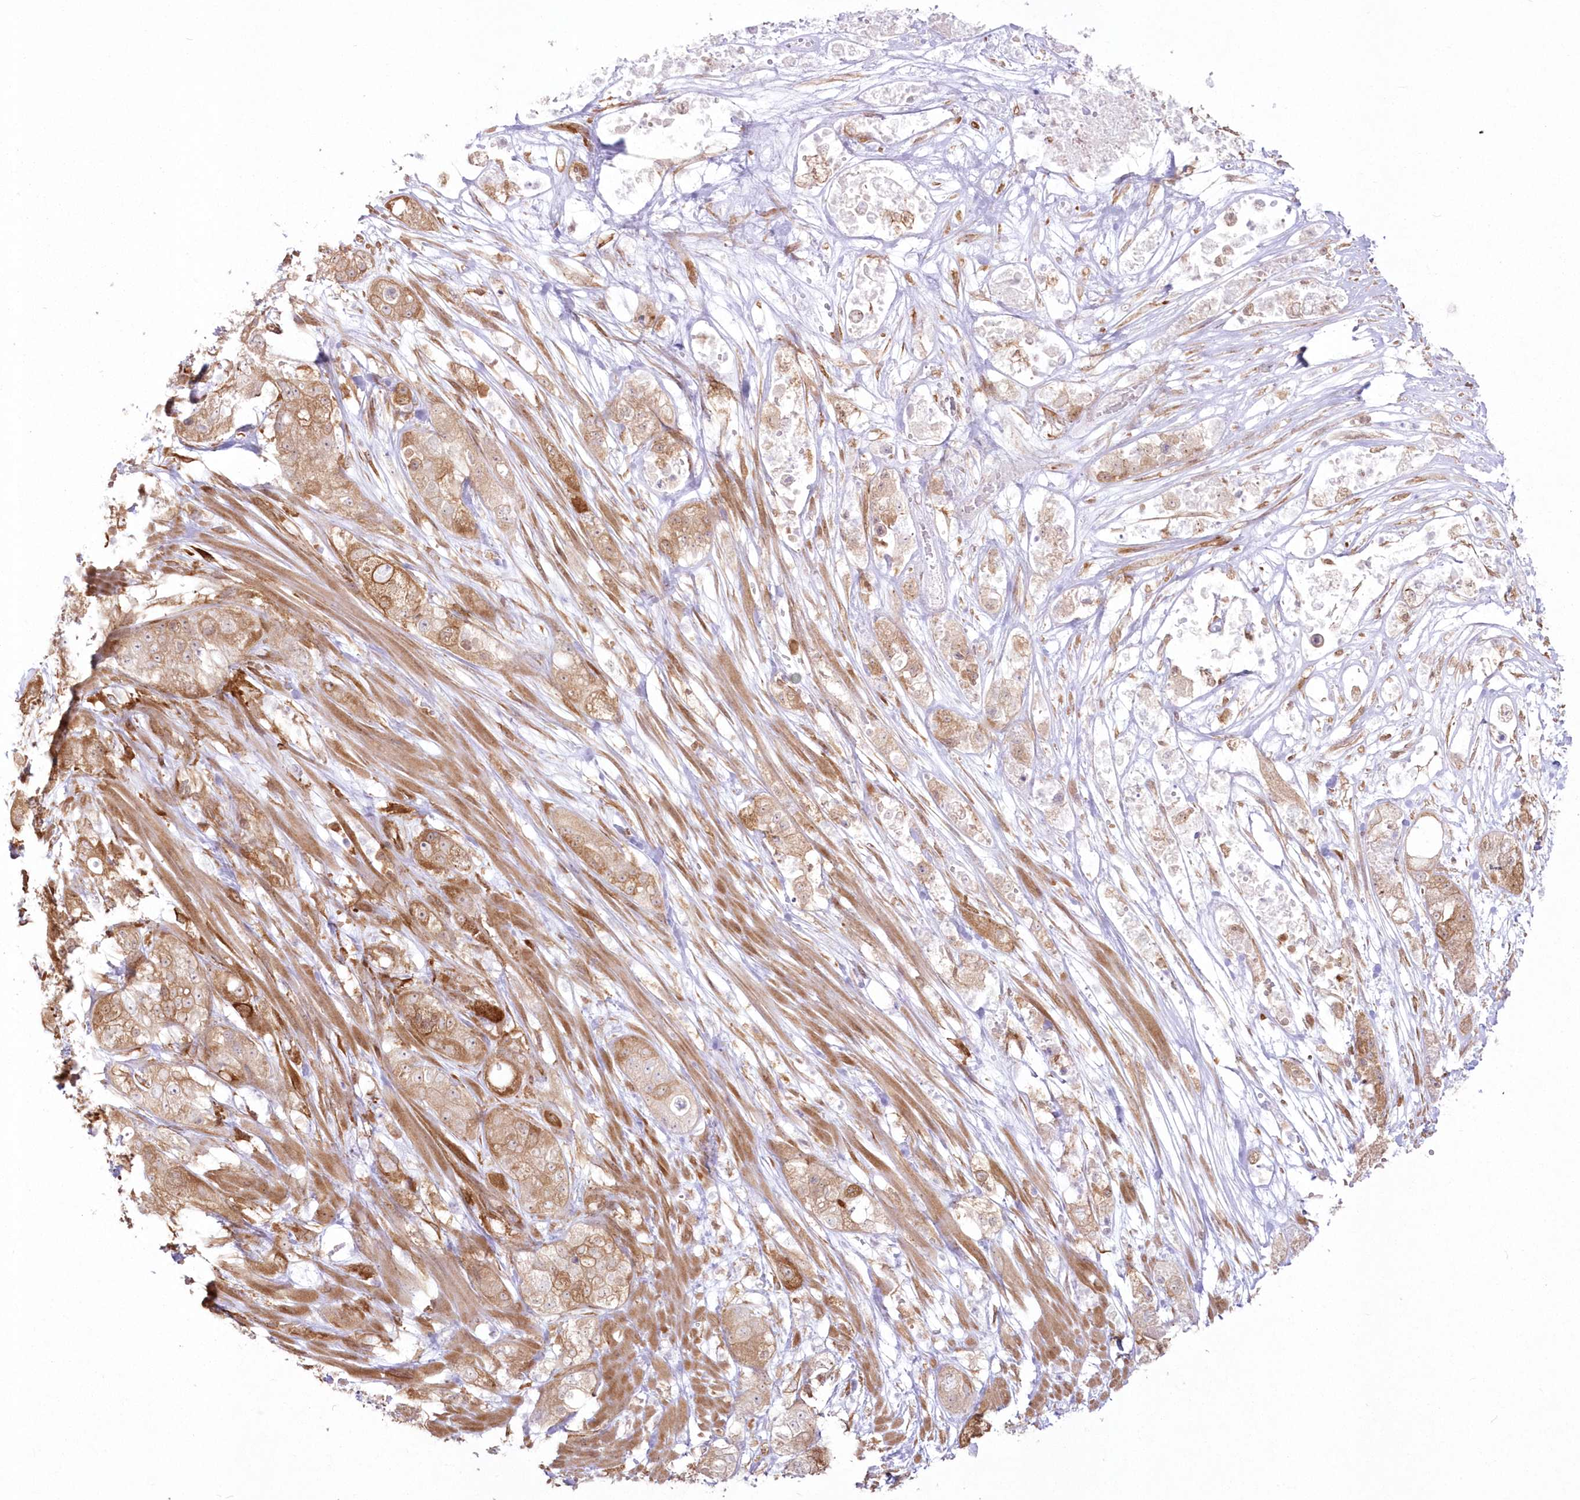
{"staining": {"intensity": "moderate", "quantity": ">75%", "location": "cytoplasmic/membranous"}, "tissue": "pancreatic cancer", "cell_type": "Tumor cells", "image_type": "cancer", "snomed": [{"axis": "morphology", "description": "Adenocarcinoma, NOS"}, {"axis": "topography", "description": "Pancreas"}], "caption": "Tumor cells demonstrate moderate cytoplasmic/membranous positivity in approximately >75% of cells in adenocarcinoma (pancreatic).", "gene": "SH3PXD2B", "patient": {"sex": "female", "age": 78}}